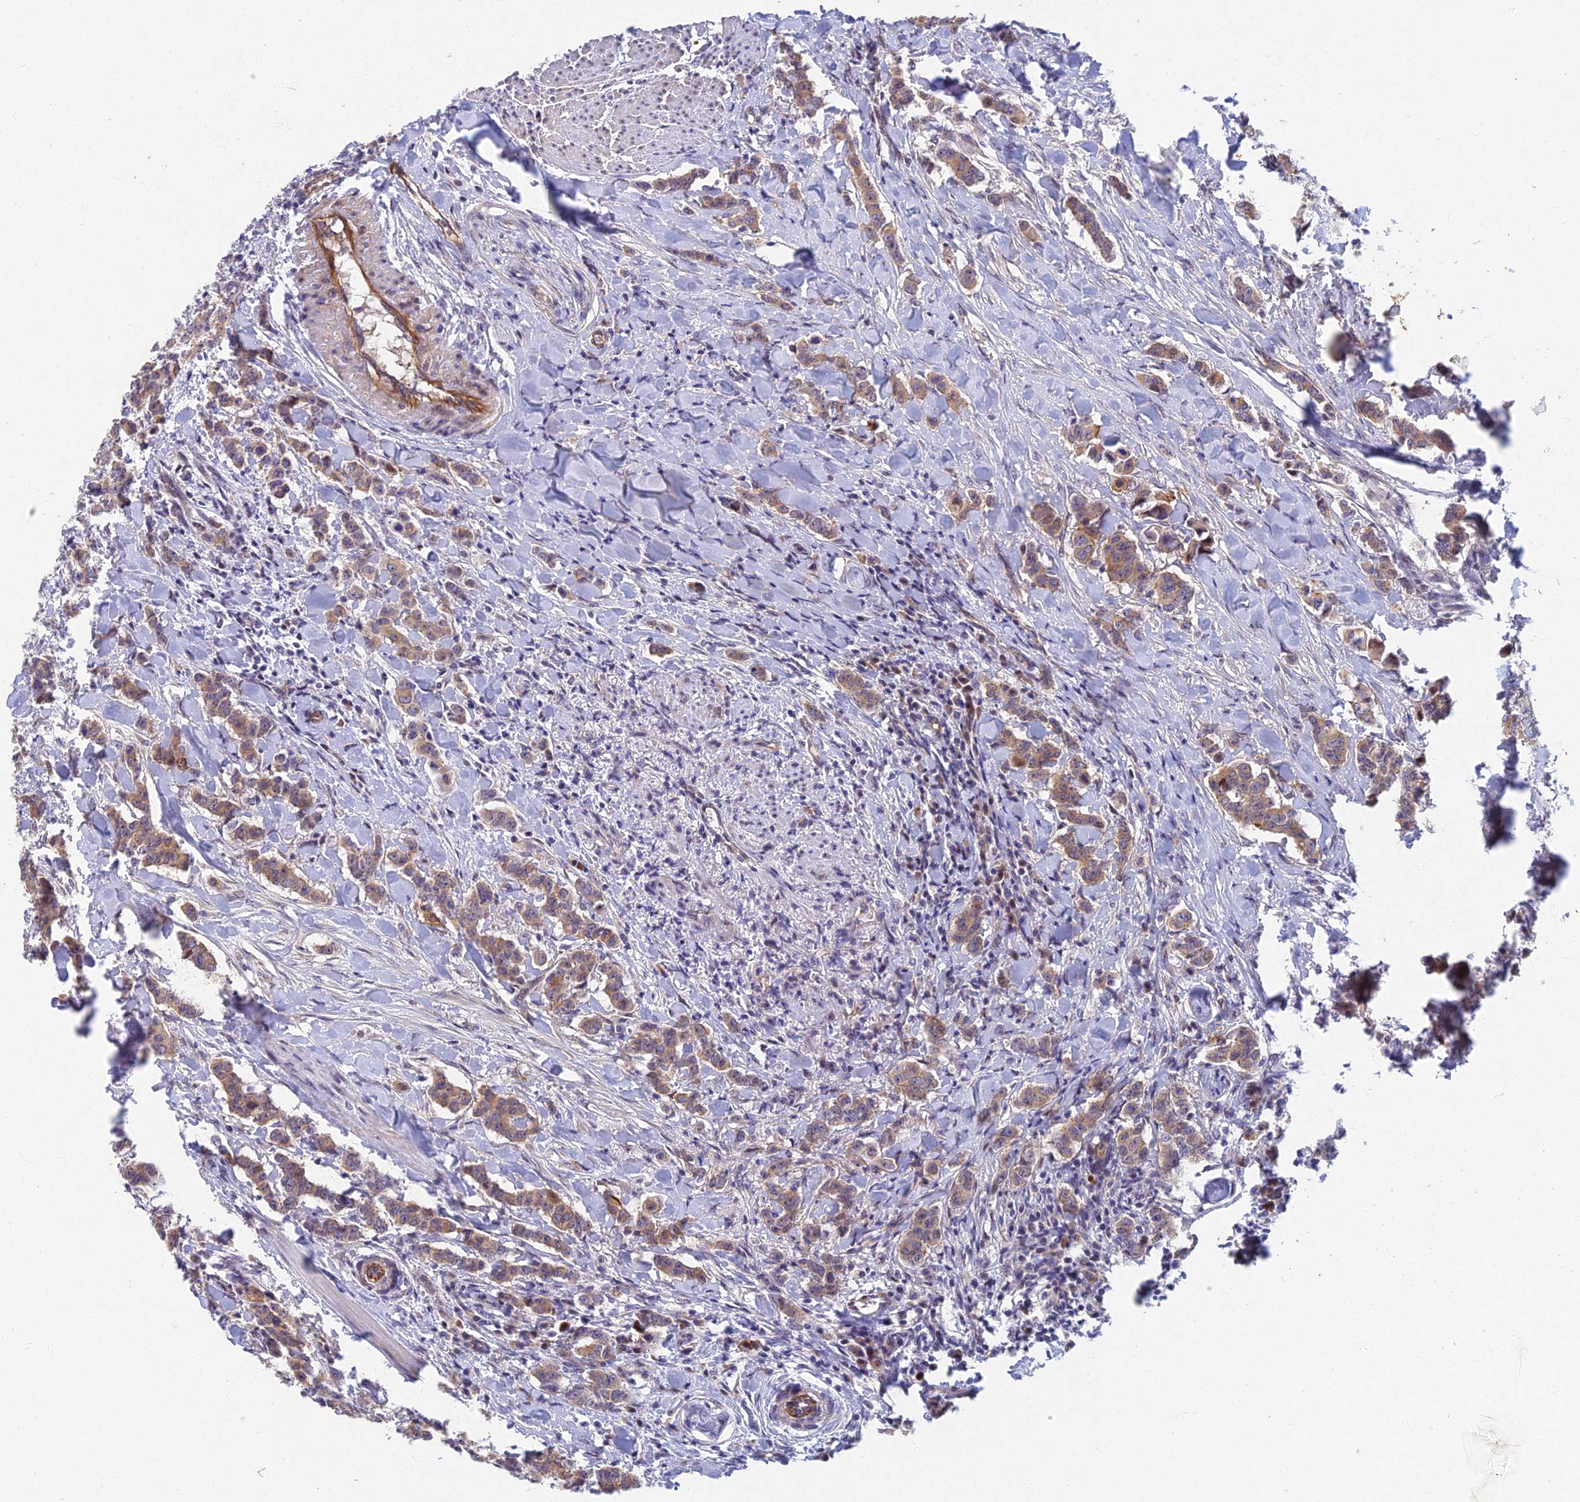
{"staining": {"intensity": "weak", "quantity": "25%-75%", "location": "cytoplasmic/membranous"}, "tissue": "breast cancer", "cell_type": "Tumor cells", "image_type": "cancer", "snomed": [{"axis": "morphology", "description": "Duct carcinoma"}, {"axis": "topography", "description": "Breast"}], "caption": "There is low levels of weak cytoplasmic/membranous positivity in tumor cells of breast cancer (invasive ductal carcinoma), as demonstrated by immunohistochemical staining (brown color).", "gene": "RHBDL2", "patient": {"sex": "female", "age": 40}}